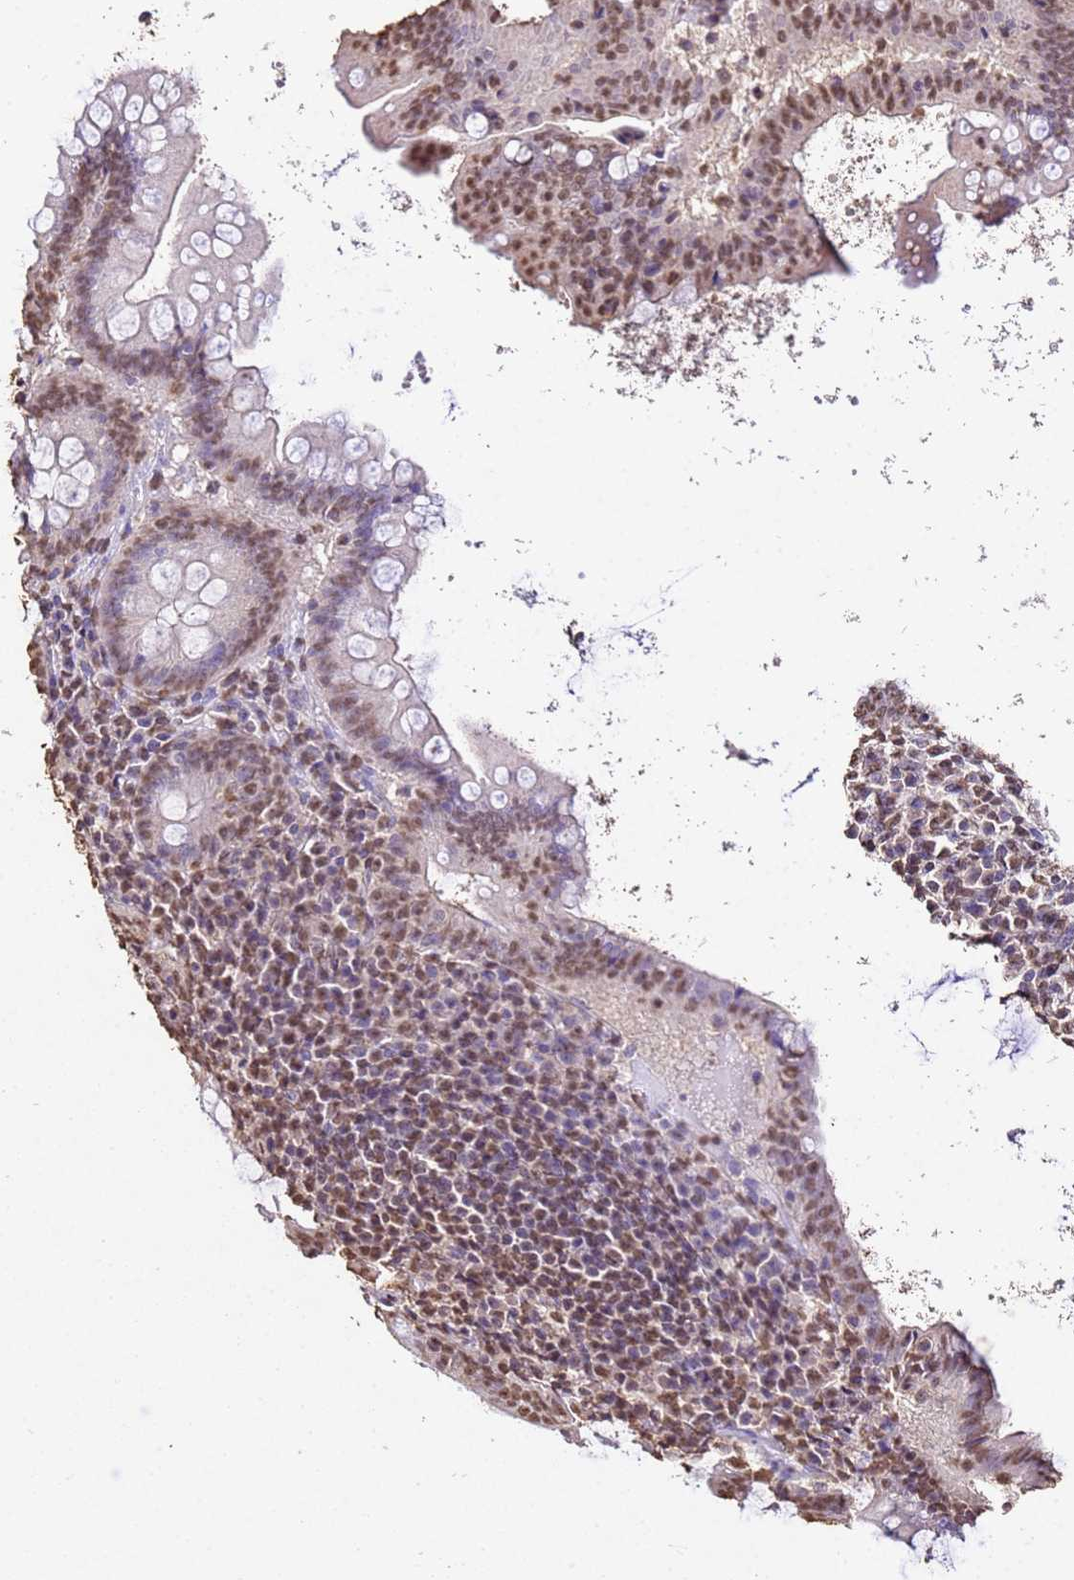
{"staining": {"intensity": "moderate", "quantity": ">75%", "location": "nuclear"}, "tissue": "appendix", "cell_type": "Glandular cells", "image_type": "normal", "snomed": [{"axis": "morphology", "description": "Normal tissue, NOS"}, {"axis": "topography", "description": "Appendix"}], "caption": "Protein staining shows moderate nuclear staining in about >75% of glandular cells in unremarkable appendix. The protein of interest is shown in brown color, while the nuclei are stained blue.", "gene": "MYOCD", "patient": {"sex": "female", "age": 33}}